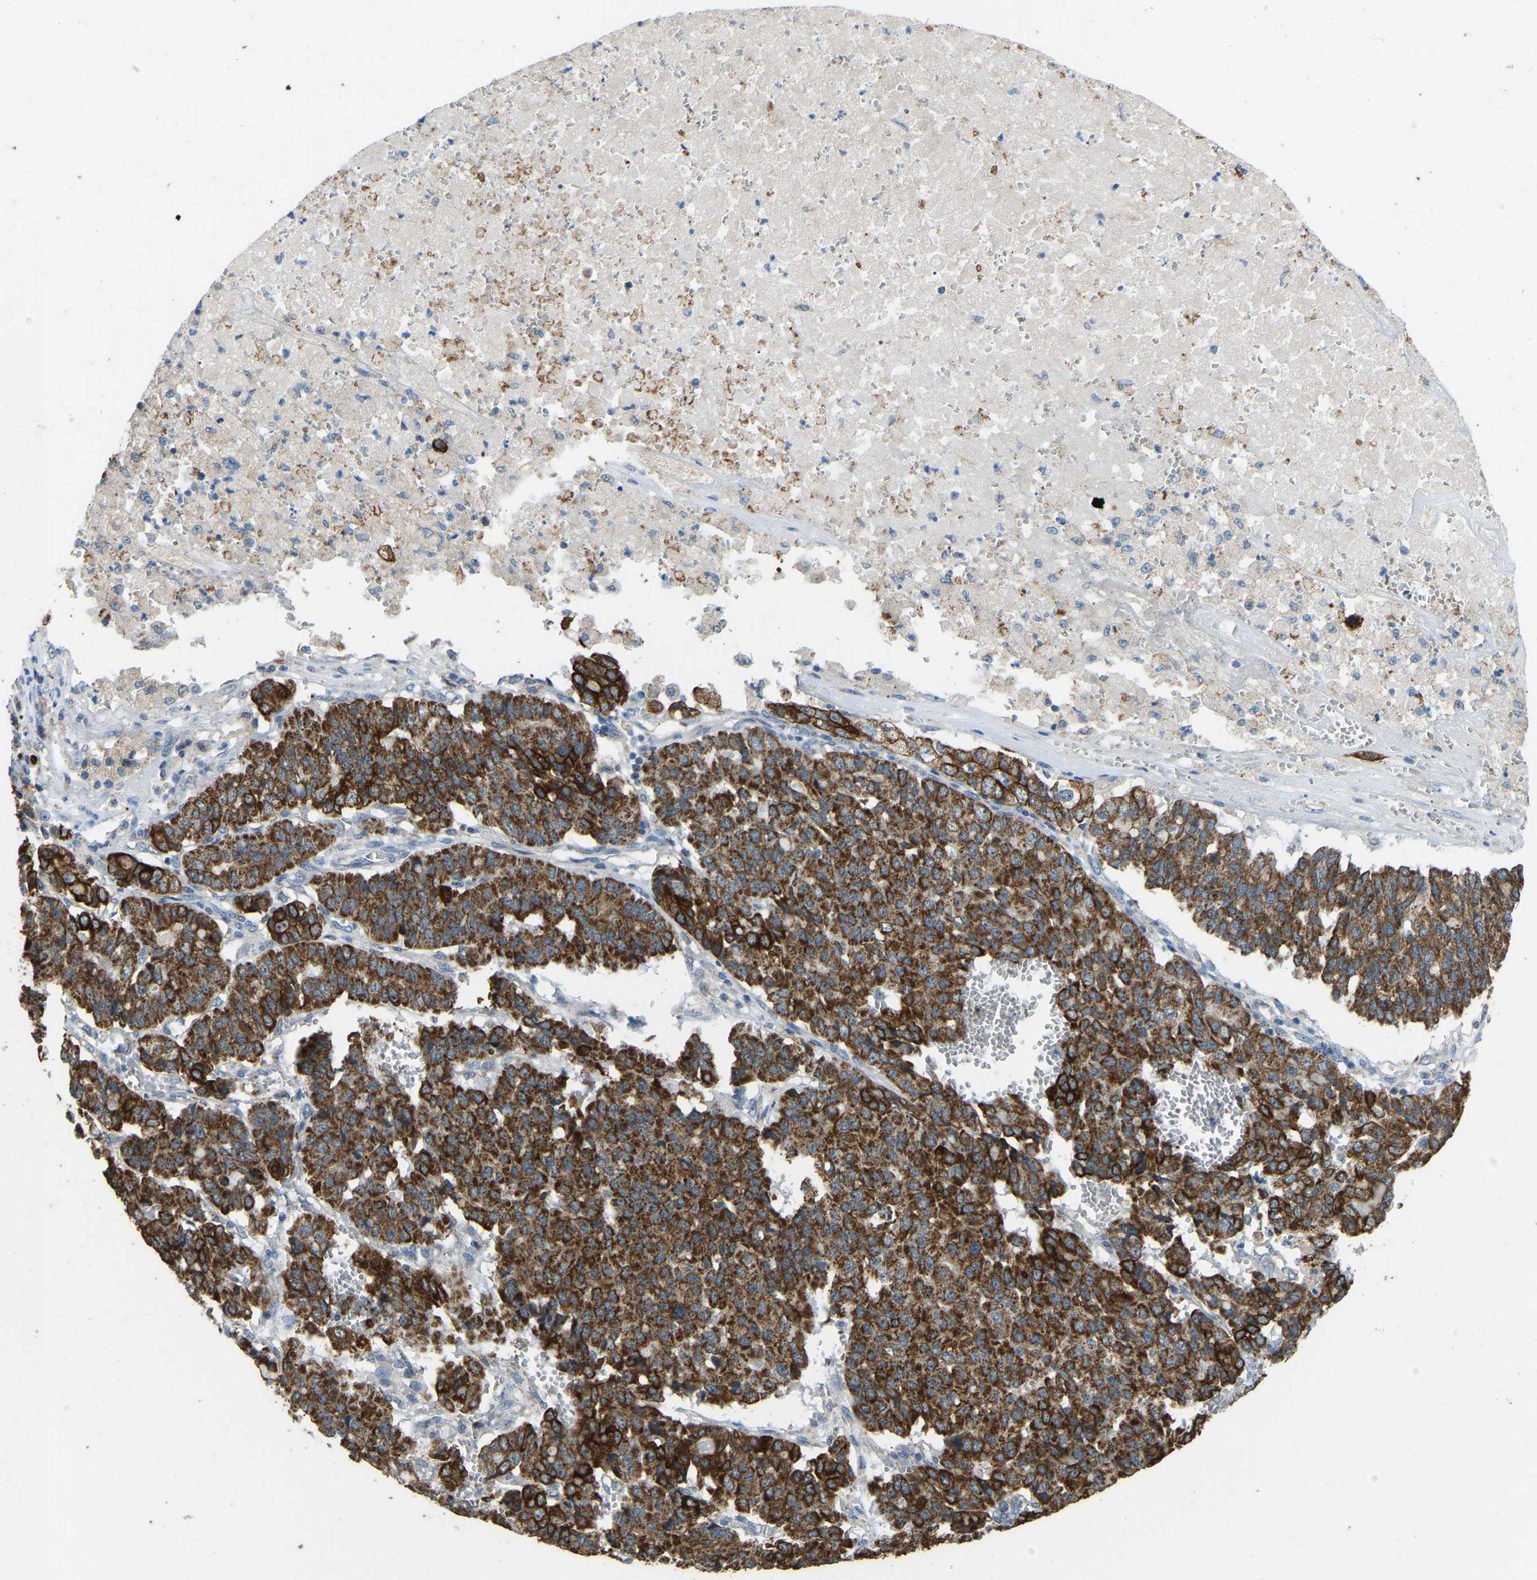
{"staining": {"intensity": "strong", "quantity": ">75%", "location": "cytoplasmic/membranous"}, "tissue": "pancreatic cancer", "cell_type": "Tumor cells", "image_type": "cancer", "snomed": [{"axis": "morphology", "description": "Adenocarcinoma, NOS"}, {"axis": "topography", "description": "Pancreas"}], "caption": "Pancreatic cancer (adenocarcinoma) stained with DAB immunohistochemistry (IHC) displays high levels of strong cytoplasmic/membranous staining in approximately >75% of tumor cells. The staining was performed using DAB (3,3'-diaminobenzidine) to visualize the protein expression in brown, while the nuclei were stained in blue with hematoxylin (Magnification: 20x).", "gene": "ZNF200", "patient": {"sex": "male", "age": 50}}